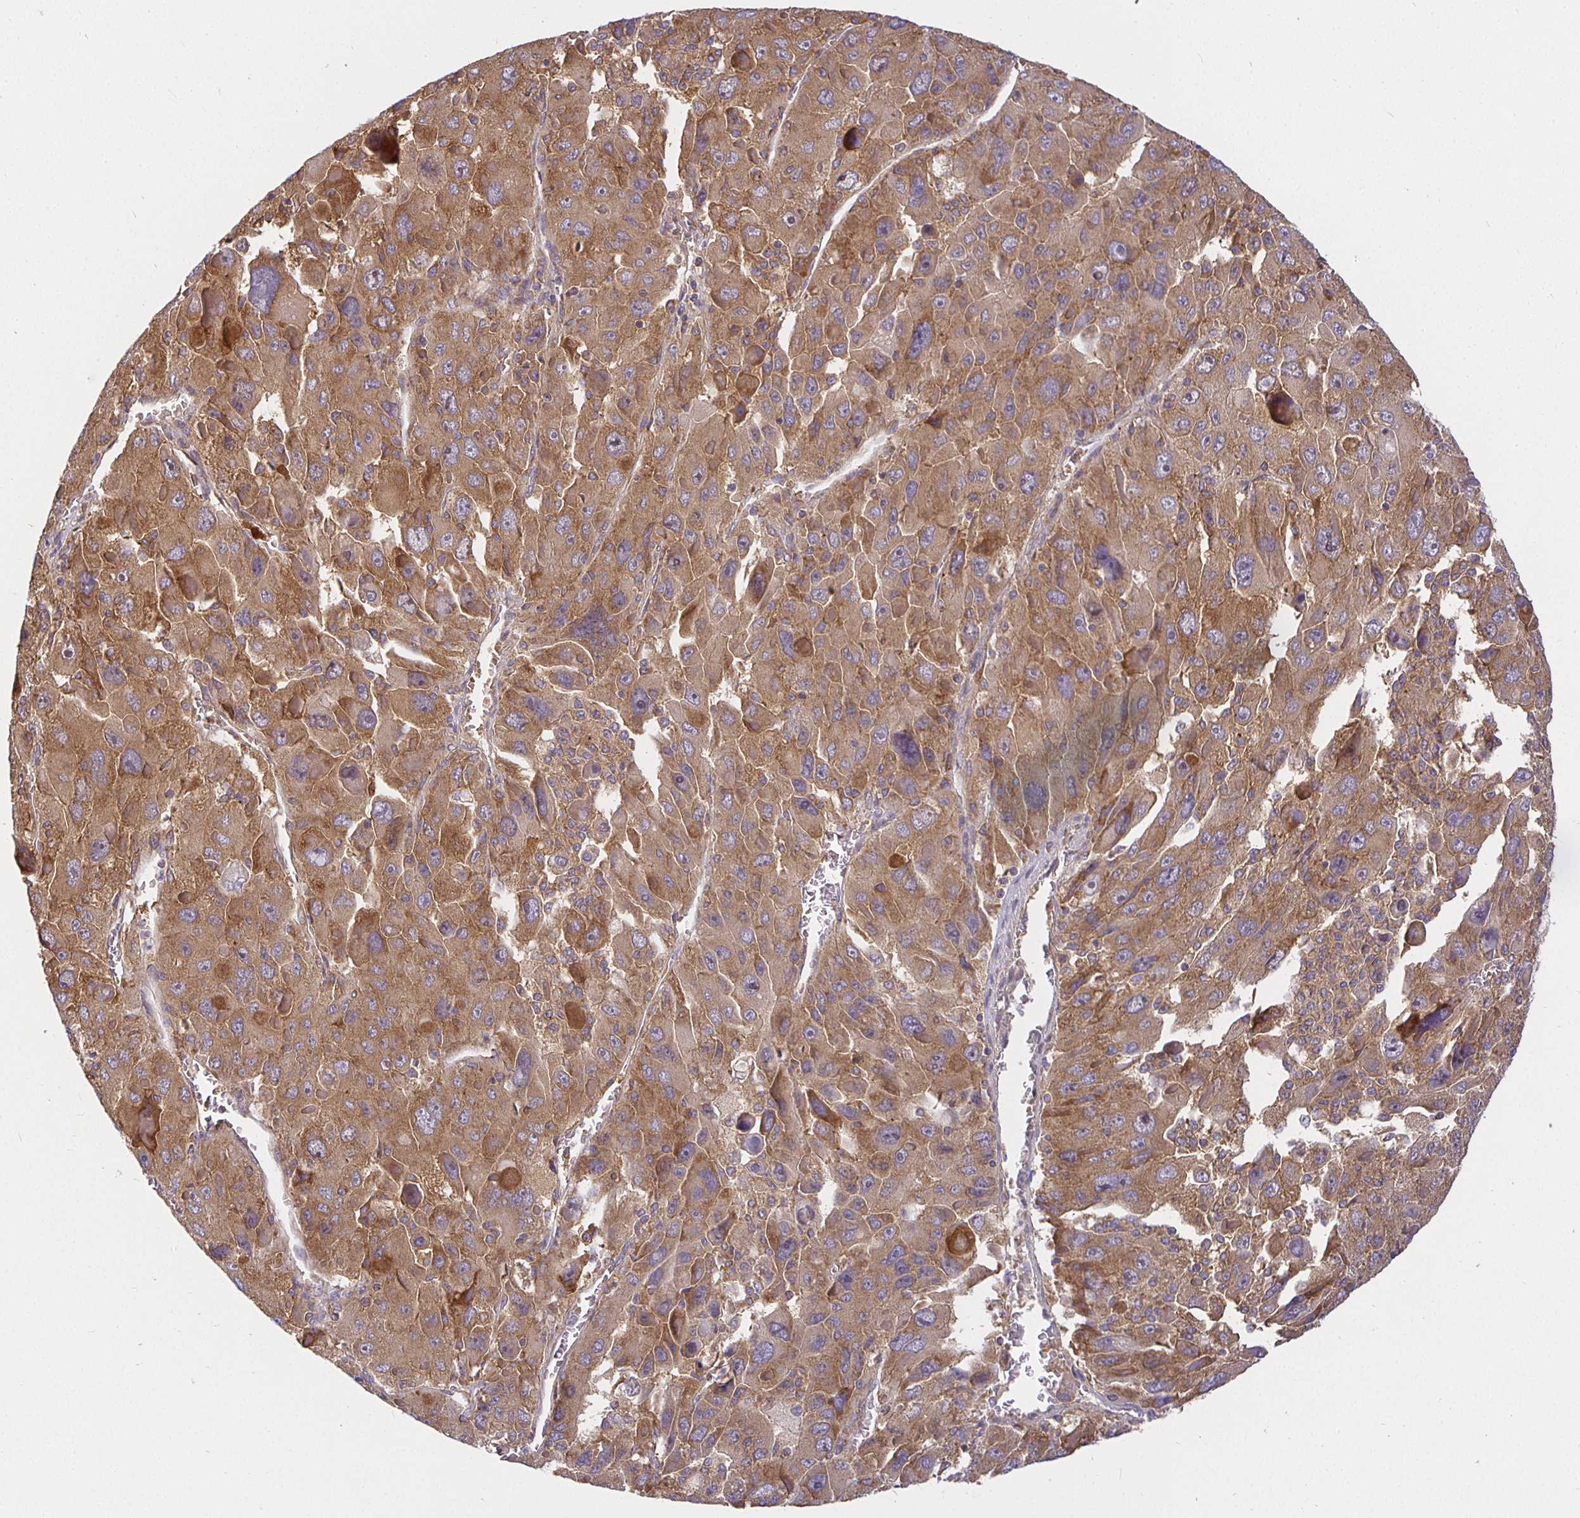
{"staining": {"intensity": "moderate", "quantity": ">75%", "location": "cytoplasmic/membranous"}, "tissue": "liver cancer", "cell_type": "Tumor cells", "image_type": "cancer", "snomed": [{"axis": "morphology", "description": "Carcinoma, Hepatocellular, NOS"}, {"axis": "topography", "description": "Liver"}], "caption": "DAB immunohistochemical staining of liver hepatocellular carcinoma demonstrates moderate cytoplasmic/membranous protein expression in about >75% of tumor cells. (DAB (3,3'-diaminobenzidine) IHC, brown staining for protein, blue staining for nuclei).", "gene": "IRAK1", "patient": {"sex": "female", "age": 41}}